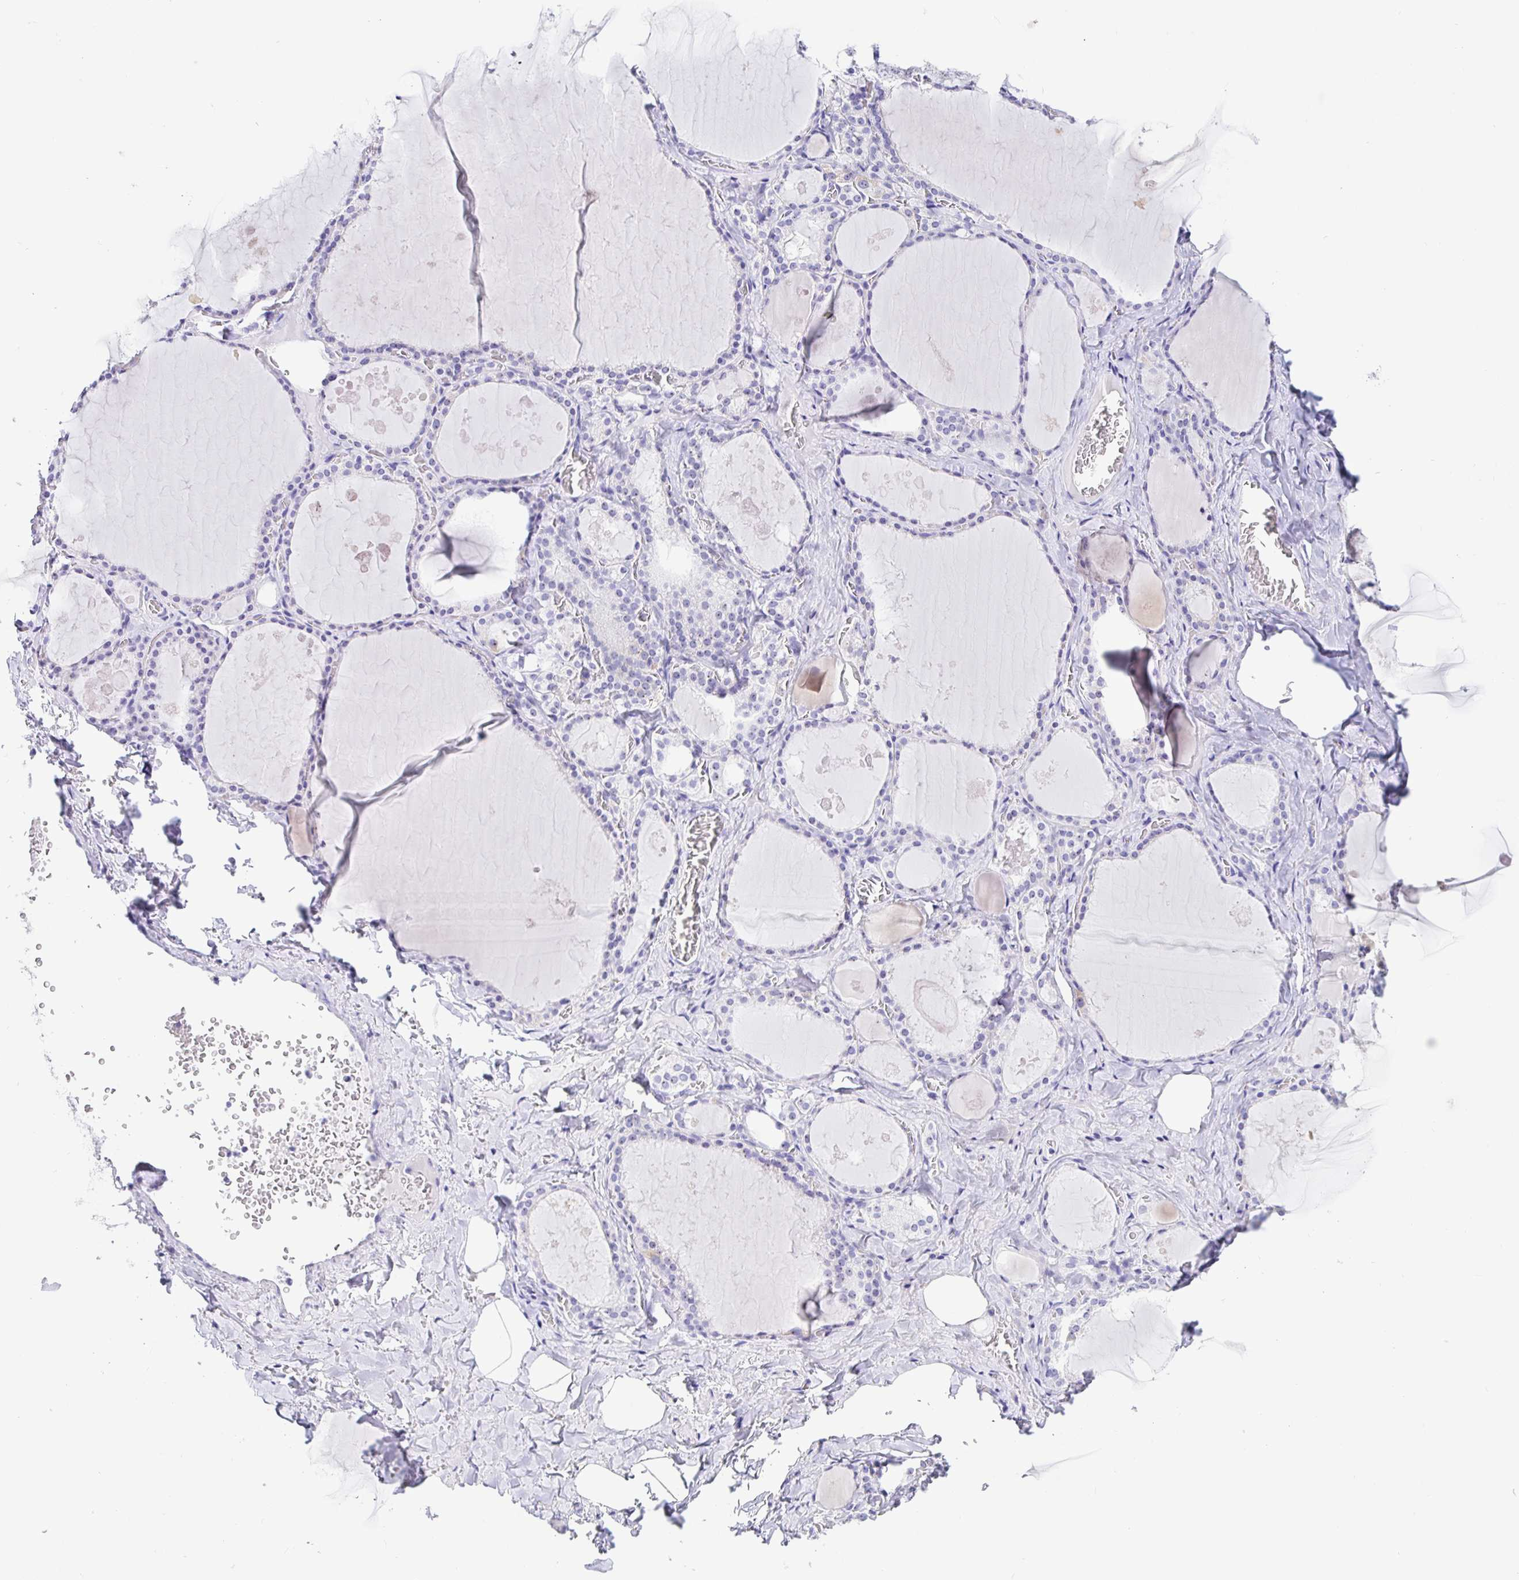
{"staining": {"intensity": "negative", "quantity": "none", "location": "none"}, "tissue": "thyroid gland", "cell_type": "Glandular cells", "image_type": "normal", "snomed": [{"axis": "morphology", "description": "Normal tissue, NOS"}, {"axis": "topography", "description": "Thyroid gland"}], "caption": "High power microscopy photomicrograph of an immunohistochemistry micrograph of benign thyroid gland, revealing no significant expression in glandular cells. (Immunohistochemistry (ihc), brightfield microscopy, high magnification).", "gene": "PRAMEF18", "patient": {"sex": "male", "age": 56}}